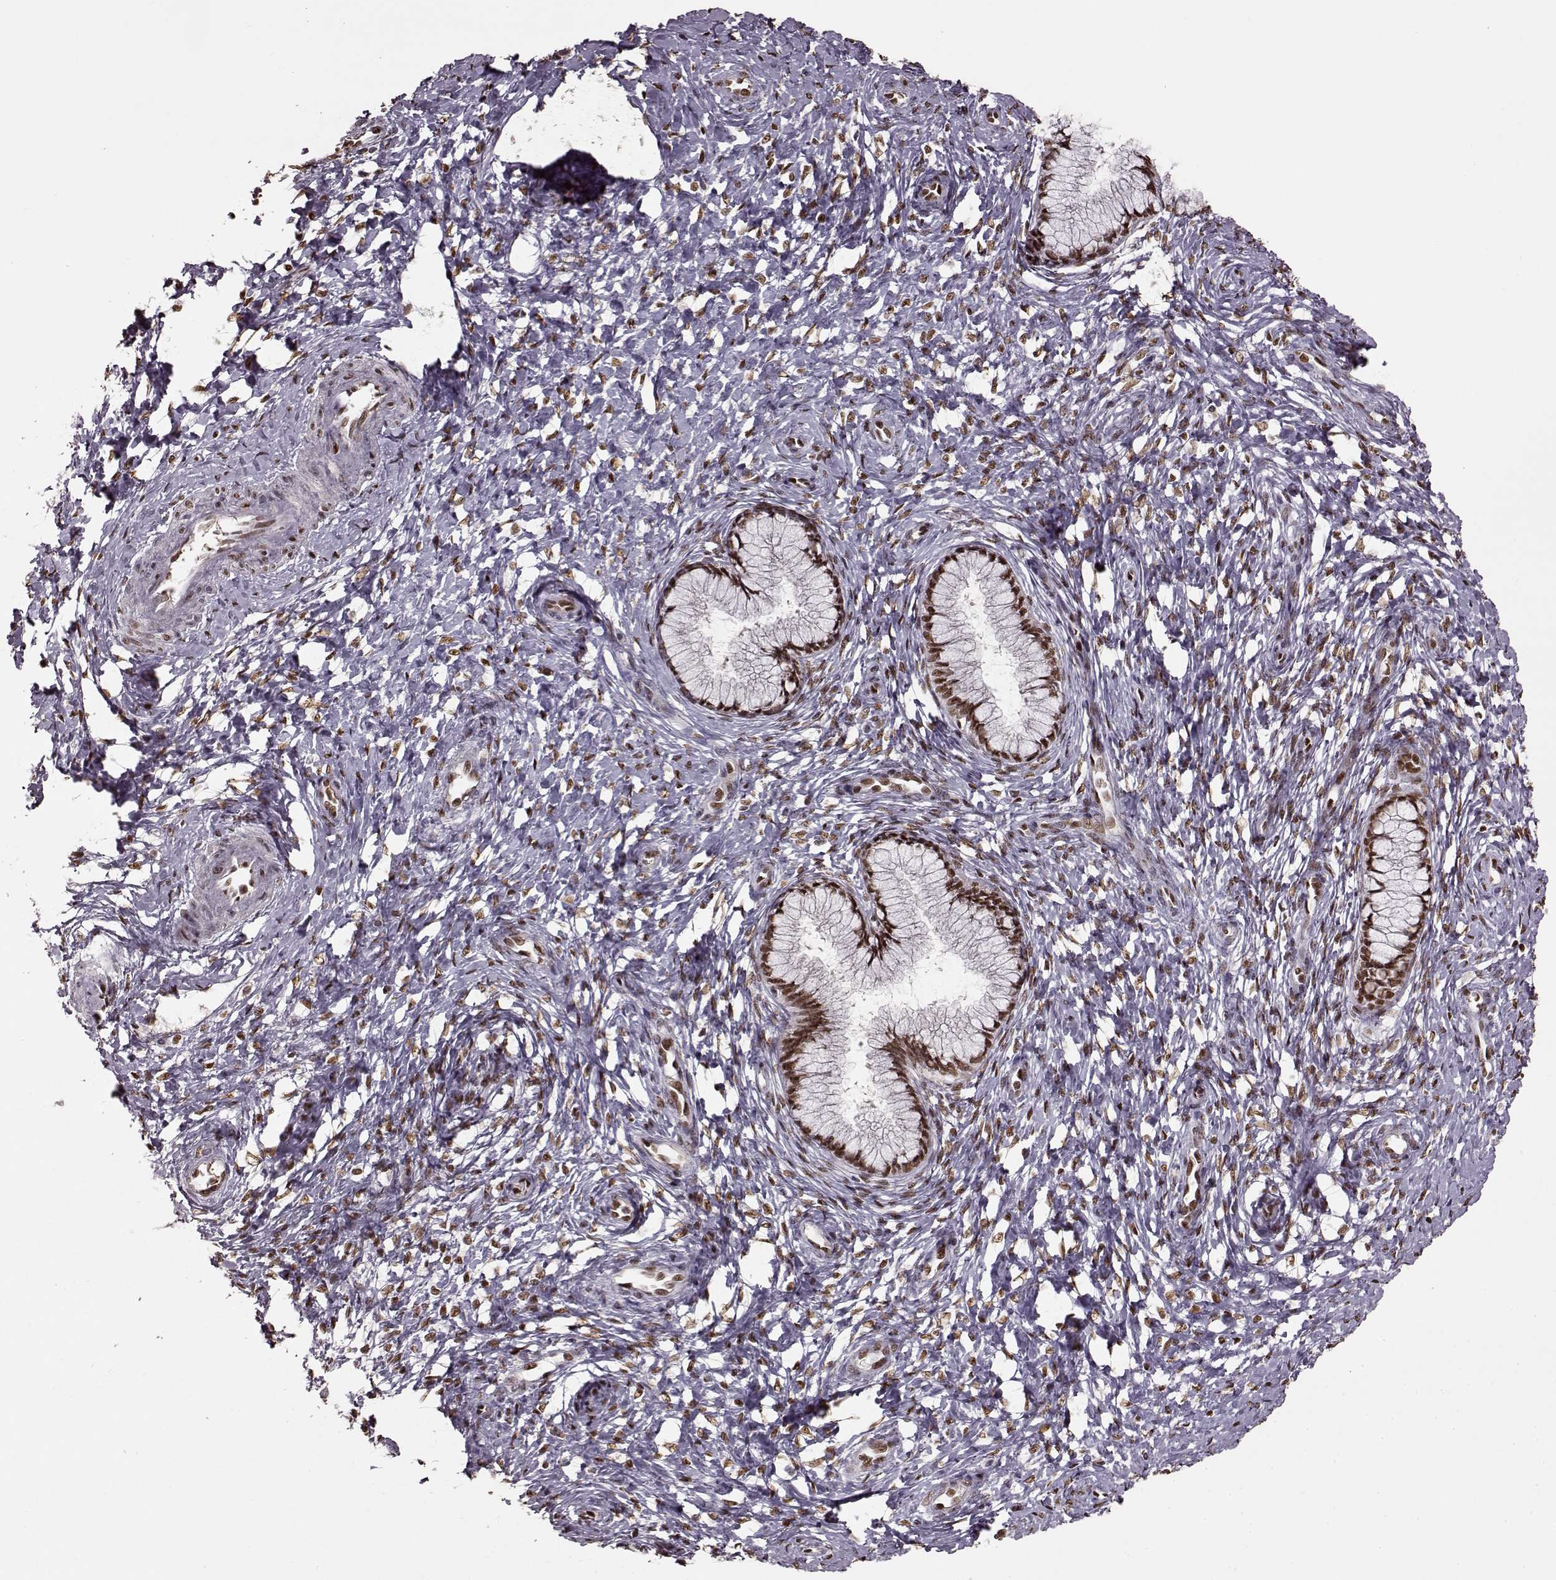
{"staining": {"intensity": "strong", "quantity": ">75%", "location": "nuclear"}, "tissue": "cervix", "cell_type": "Glandular cells", "image_type": "normal", "snomed": [{"axis": "morphology", "description": "Normal tissue, NOS"}, {"axis": "topography", "description": "Cervix"}], "caption": "Strong nuclear staining for a protein is seen in about >75% of glandular cells of benign cervix using immunohistochemistry.", "gene": "FTO", "patient": {"sex": "female", "age": 37}}